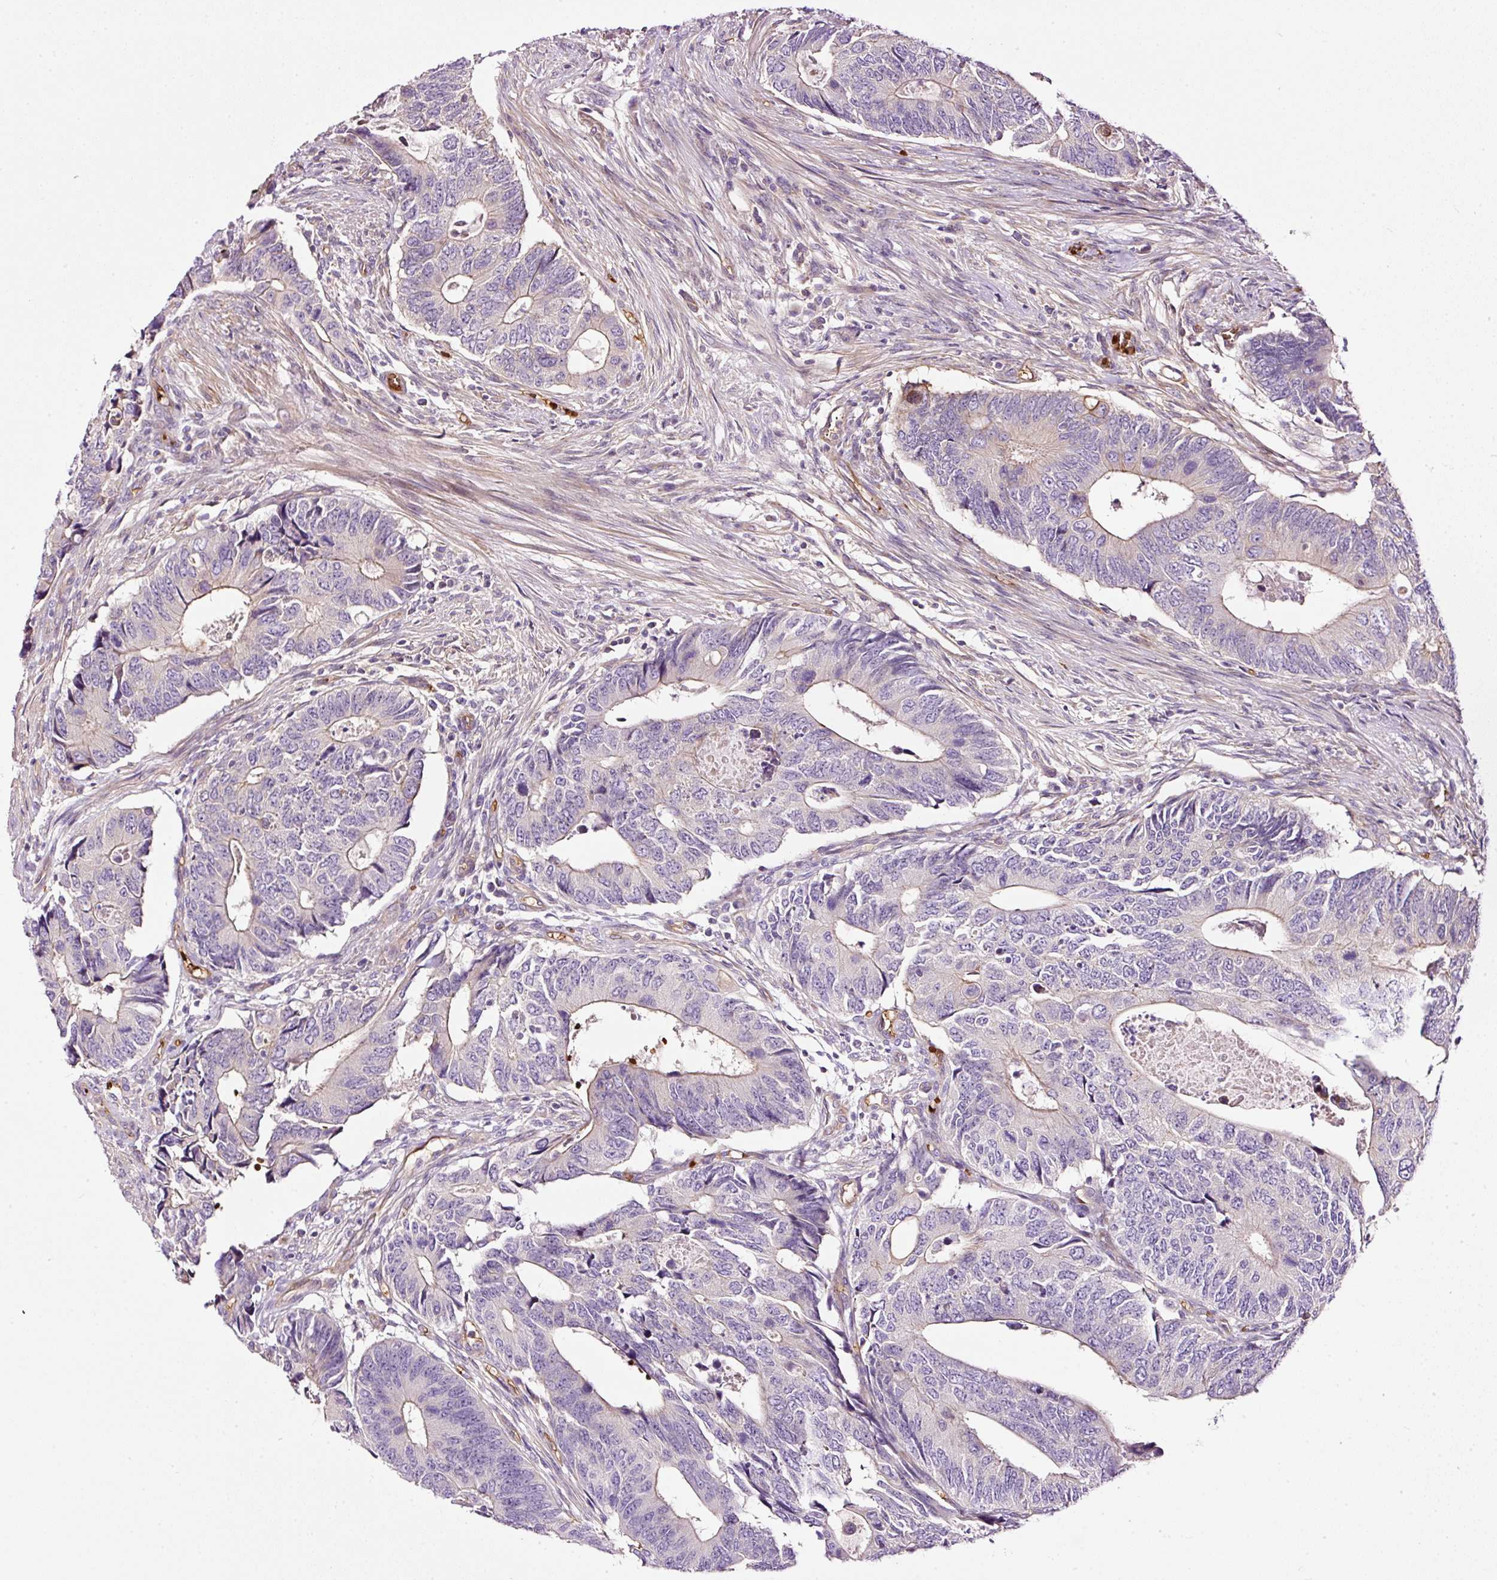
{"staining": {"intensity": "weak", "quantity": "25%-75%", "location": "cytoplasmic/membranous"}, "tissue": "colorectal cancer", "cell_type": "Tumor cells", "image_type": "cancer", "snomed": [{"axis": "morphology", "description": "Adenocarcinoma, NOS"}, {"axis": "topography", "description": "Colon"}], "caption": "DAB (3,3'-diaminobenzidine) immunohistochemical staining of adenocarcinoma (colorectal) demonstrates weak cytoplasmic/membranous protein expression in about 25%-75% of tumor cells. (Brightfield microscopy of DAB IHC at high magnification).", "gene": "USHBP1", "patient": {"sex": "male", "age": 87}}